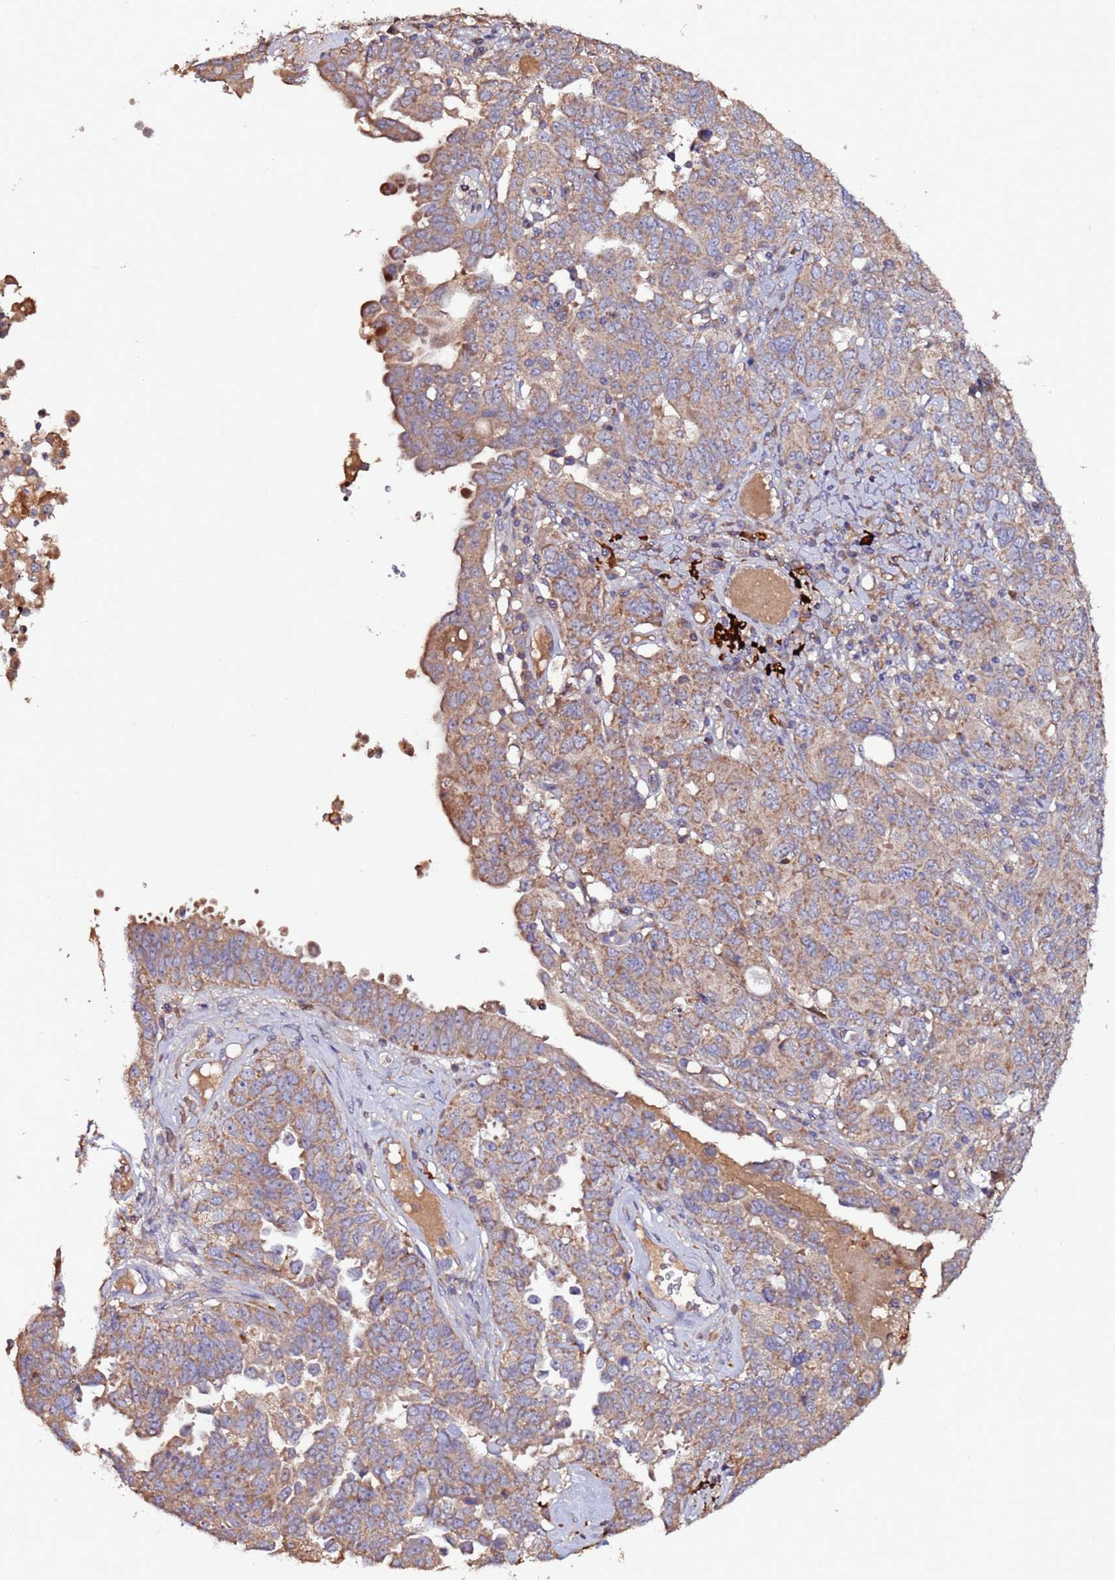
{"staining": {"intensity": "weak", "quantity": ">75%", "location": "cytoplasmic/membranous"}, "tissue": "ovarian cancer", "cell_type": "Tumor cells", "image_type": "cancer", "snomed": [{"axis": "morphology", "description": "Carcinoma, endometroid"}, {"axis": "topography", "description": "Ovary"}], "caption": "DAB immunohistochemical staining of human endometroid carcinoma (ovarian) displays weak cytoplasmic/membranous protein staining in approximately >75% of tumor cells.", "gene": "RPS15A", "patient": {"sex": "female", "age": 62}}